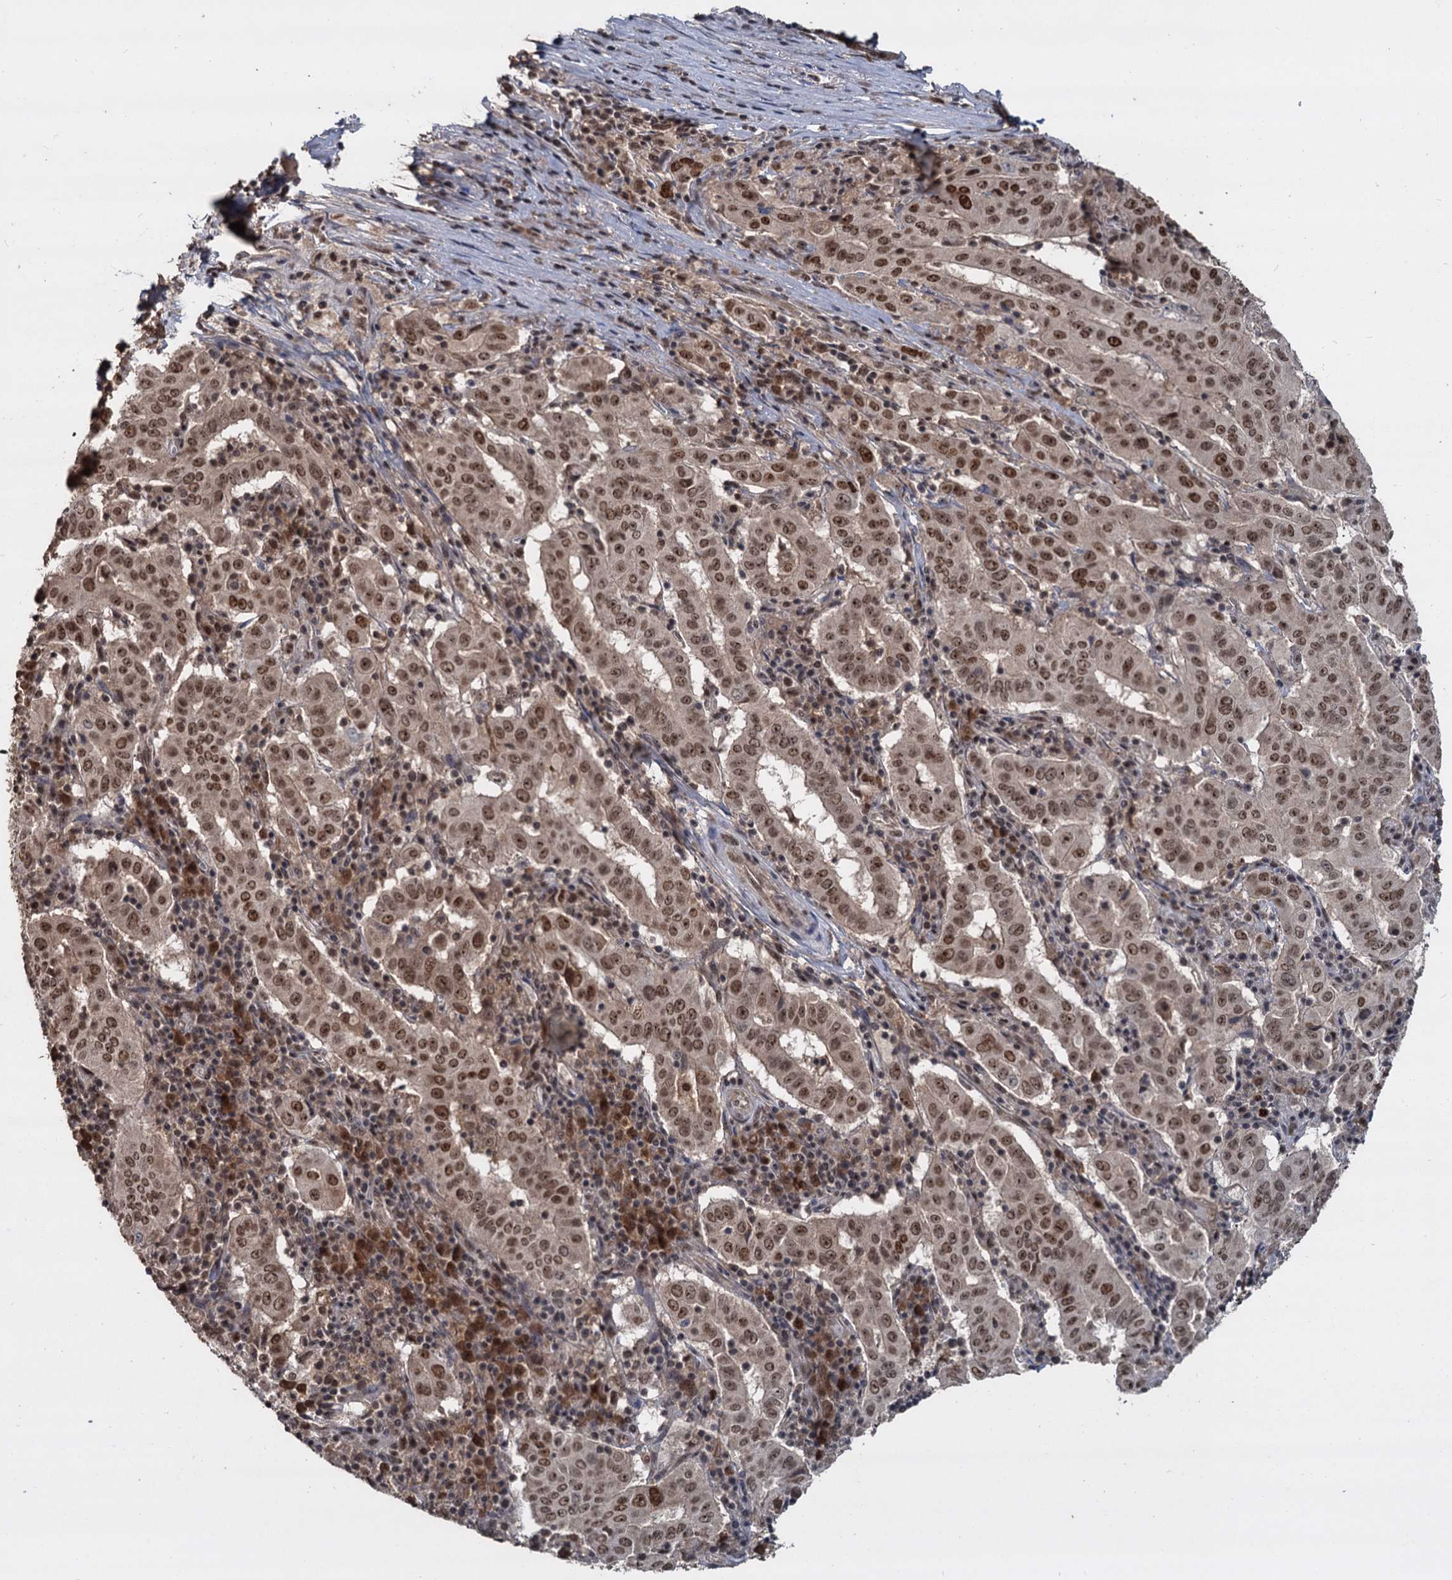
{"staining": {"intensity": "moderate", "quantity": ">75%", "location": "nuclear"}, "tissue": "pancreatic cancer", "cell_type": "Tumor cells", "image_type": "cancer", "snomed": [{"axis": "morphology", "description": "Adenocarcinoma, NOS"}, {"axis": "topography", "description": "Pancreas"}], "caption": "Pancreatic cancer stained with a protein marker displays moderate staining in tumor cells.", "gene": "FAM216B", "patient": {"sex": "male", "age": 63}}